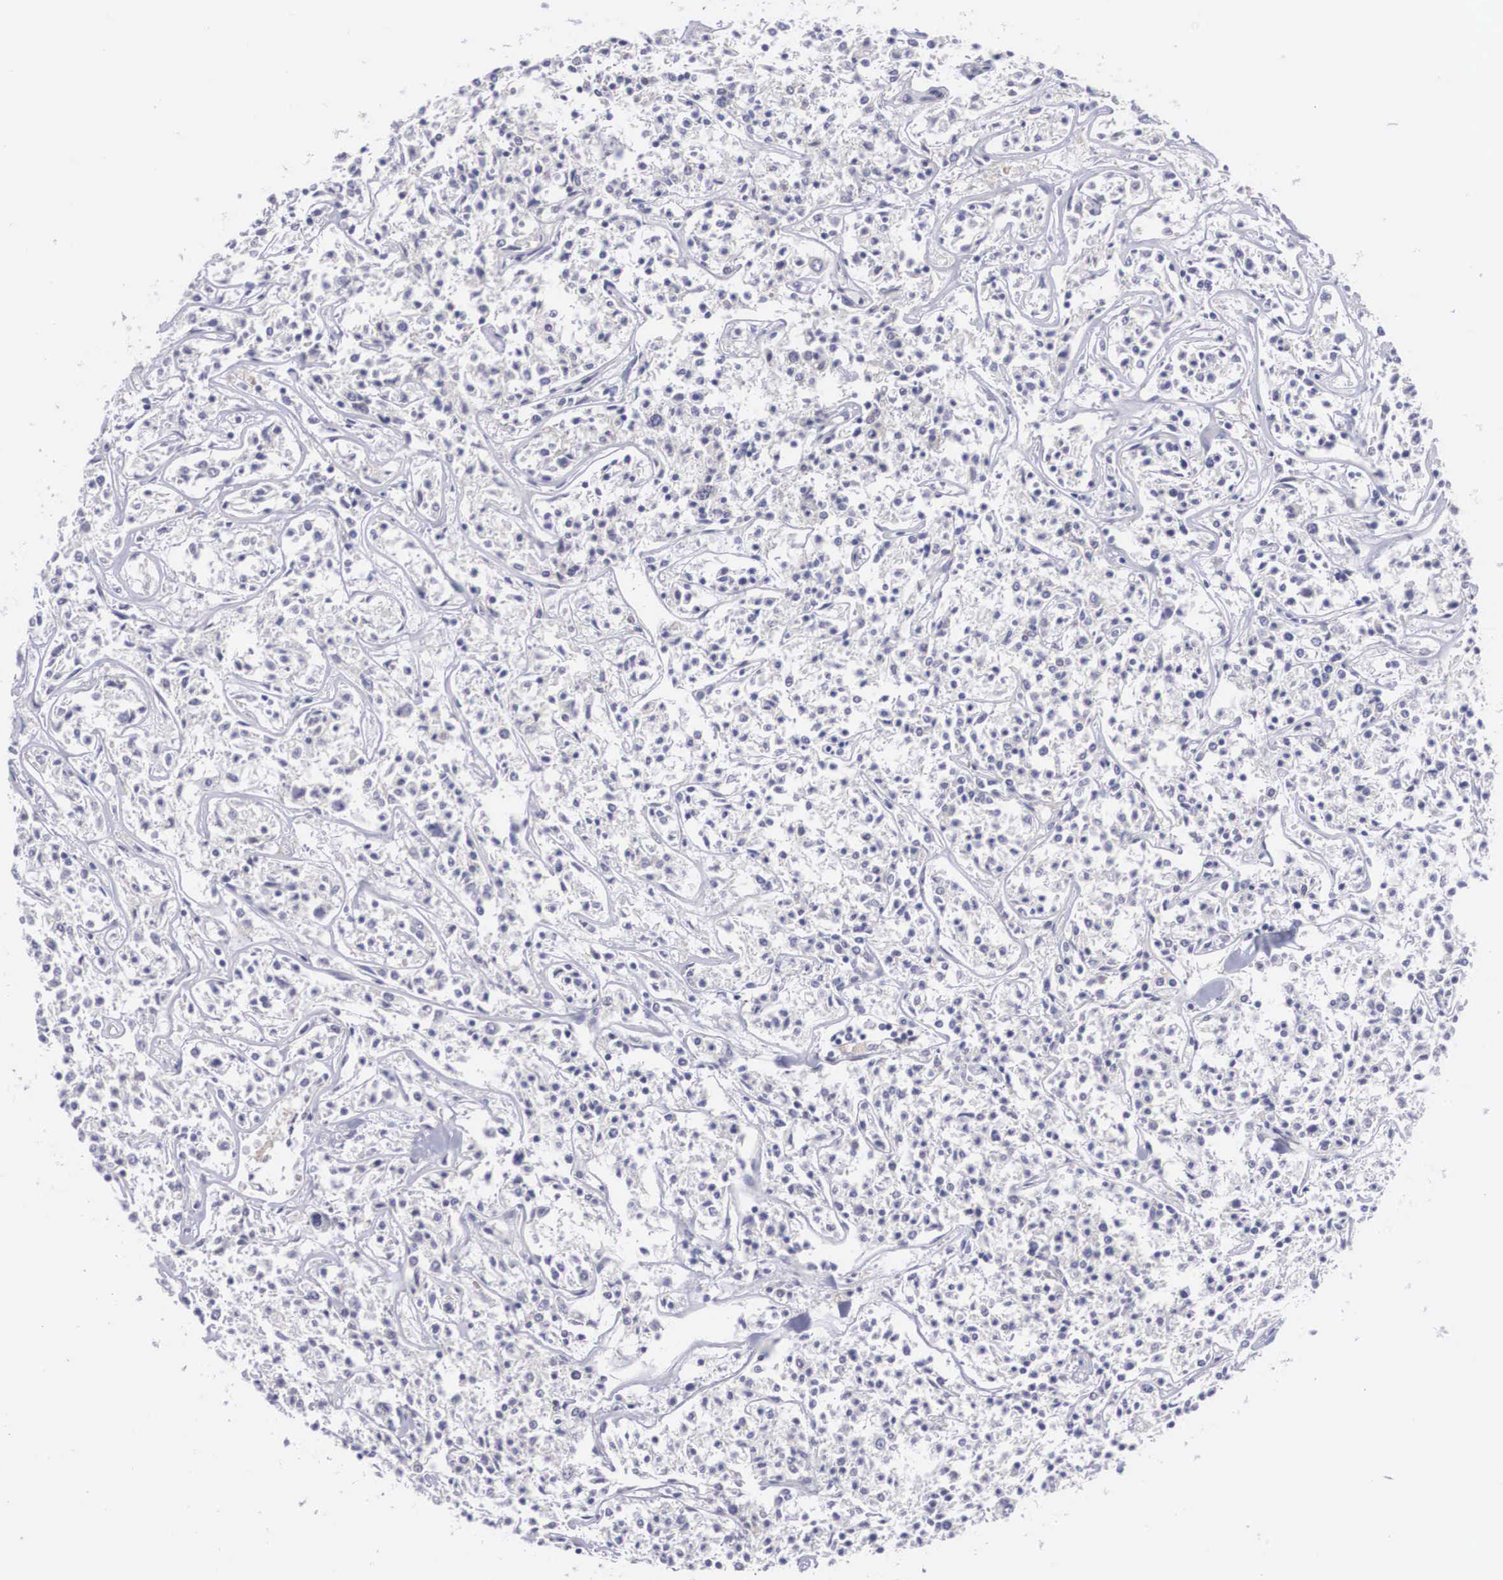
{"staining": {"intensity": "negative", "quantity": "none", "location": "none"}, "tissue": "lymphoma", "cell_type": "Tumor cells", "image_type": "cancer", "snomed": [{"axis": "morphology", "description": "Malignant lymphoma, non-Hodgkin's type, Low grade"}, {"axis": "topography", "description": "Small intestine"}], "caption": "Immunohistochemical staining of human lymphoma exhibits no significant staining in tumor cells.", "gene": "GRIPAP1", "patient": {"sex": "female", "age": 59}}